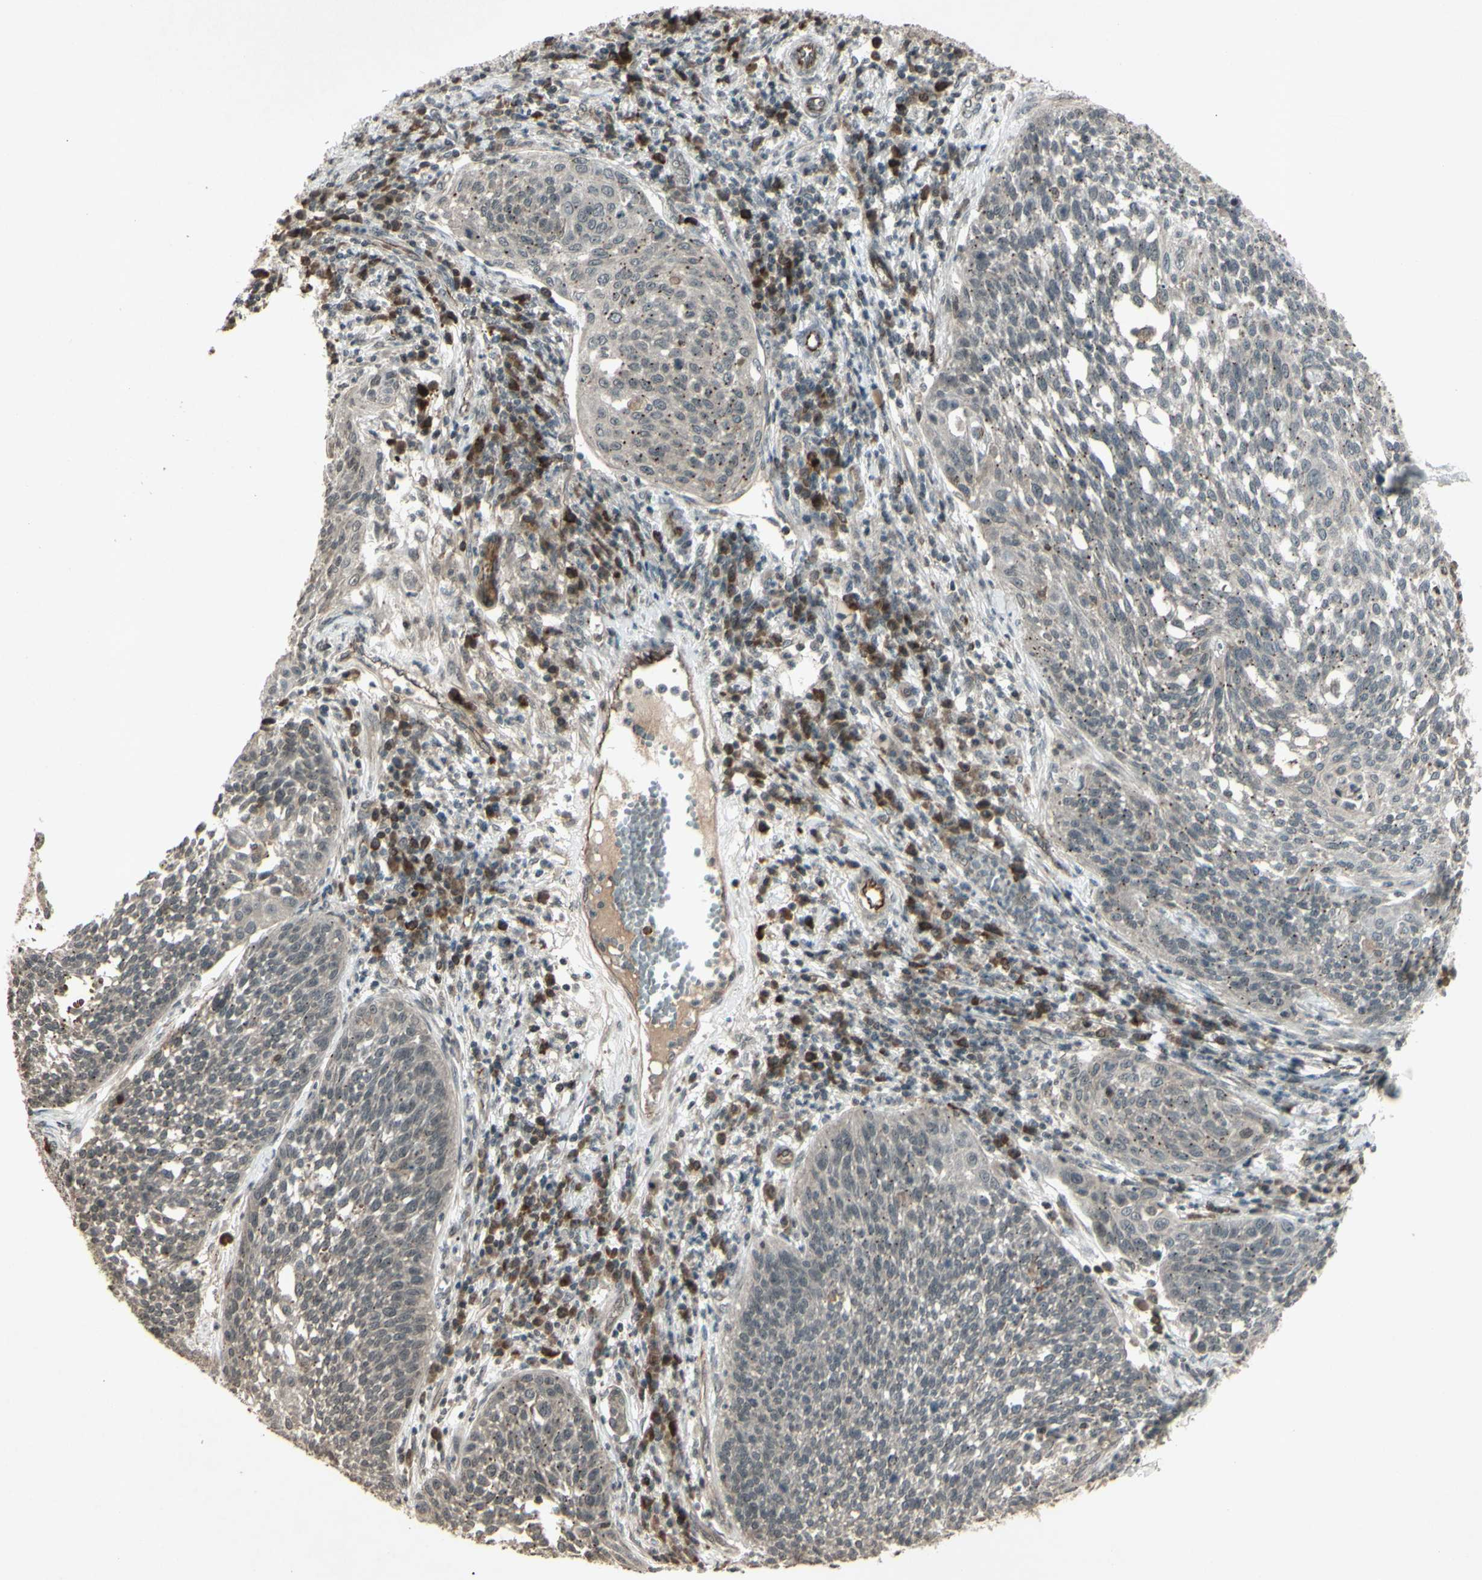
{"staining": {"intensity": "weak", "quantity": "25%-75%", "location": "cytoplasmic/membranous"}, "tissue": "cervical cancer", "cell_type": "Tumor cells", "image_type": "cancer", "snomed": [{"axis": "morphology", "description": "Squamous cell carcinoma, NOS"}, {"axis": "topography", "description": "Cervix"}], "caption": "High-magnification brightfield microscopy of cervical cancer stained with DAB (3,3'-diaminobenzidine) (brown) and counterstained with hematoxylin (blue). tumor cells exhibit weak cytoplasmic/membranous staining is identified in about25%-75% of cells. (IHC, brightfield microscopy, high magnification).", "gene": "BLNK", "patient": {"sex": "female", "age": 34}}